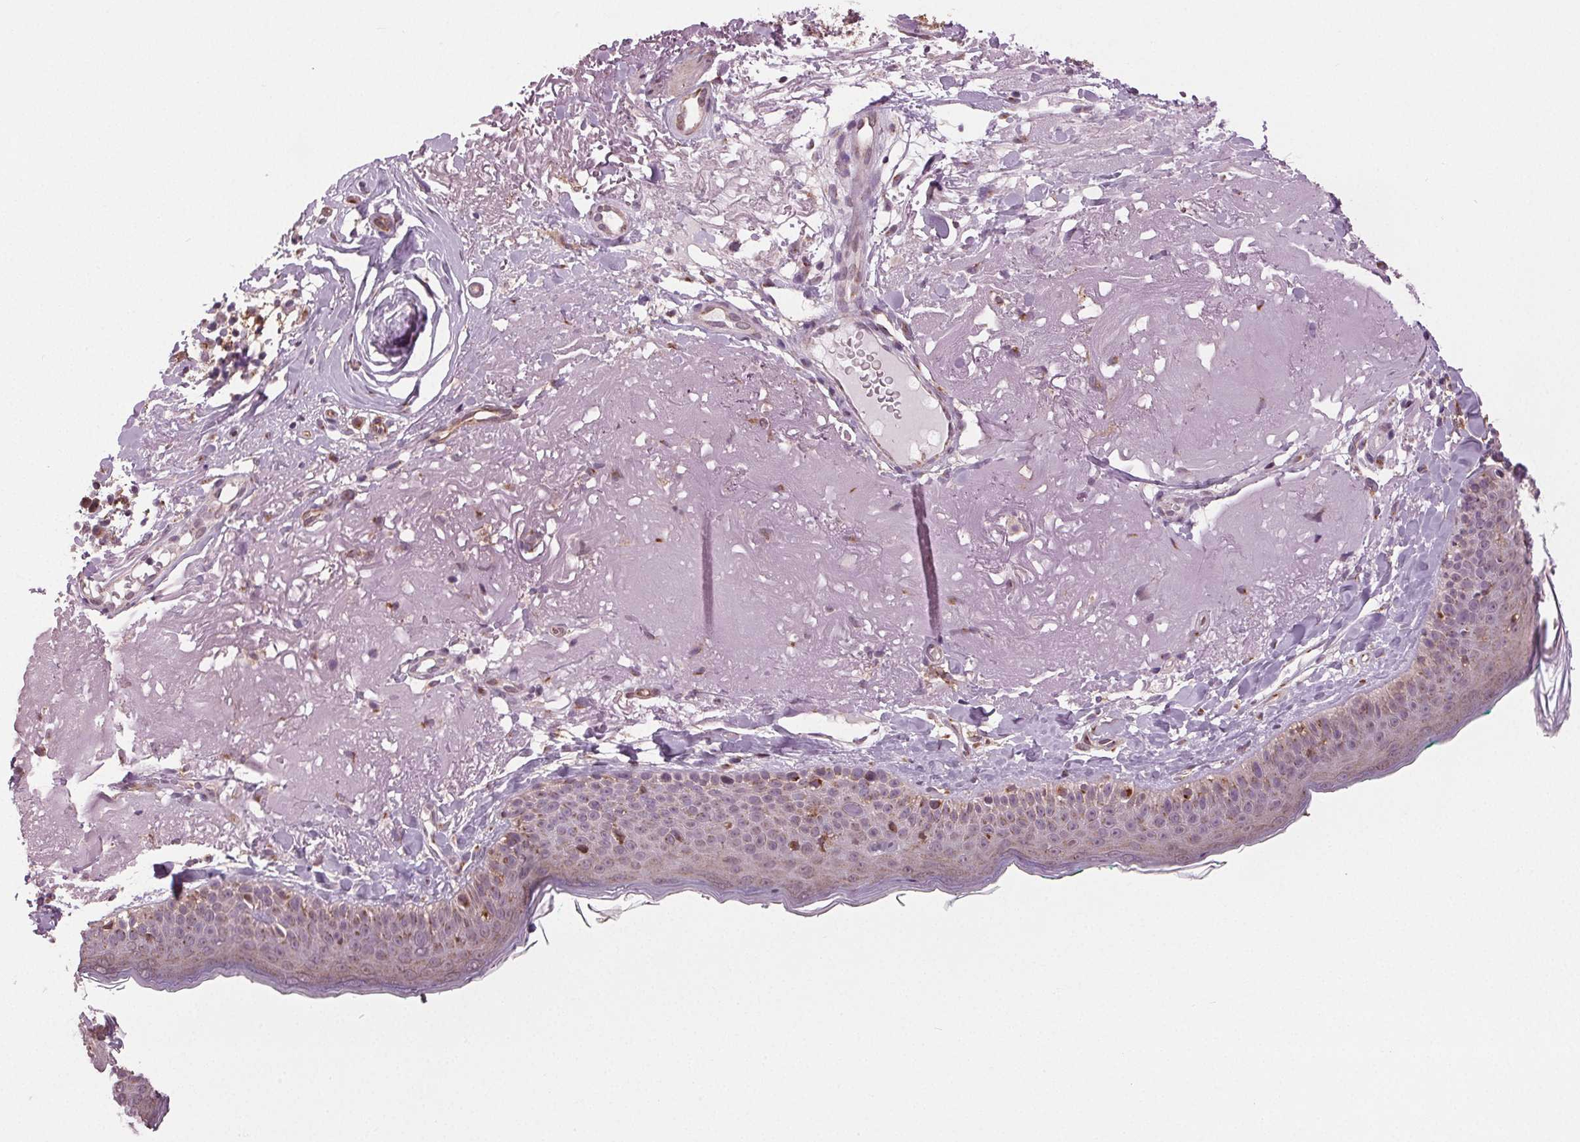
{"staining": {"intensity": "negative", "quantity": "none", "location": "none"}, "tissue": "skin", "cell_type": "Fibroblasts", "image_type": "normal", "snomed": [{"axis": "morphology", "description": "Normal tissue, NOS"}, {"axis": "topography", "description": "Skin"}], "caption": "A high-resolution micrograph shows immunohistochemistry staining of unremarkable skin, which demonstrates no significant expression in fibroblasts.", "gene": "BSDC1", "patient": {"sex": "male", "age": 73}}